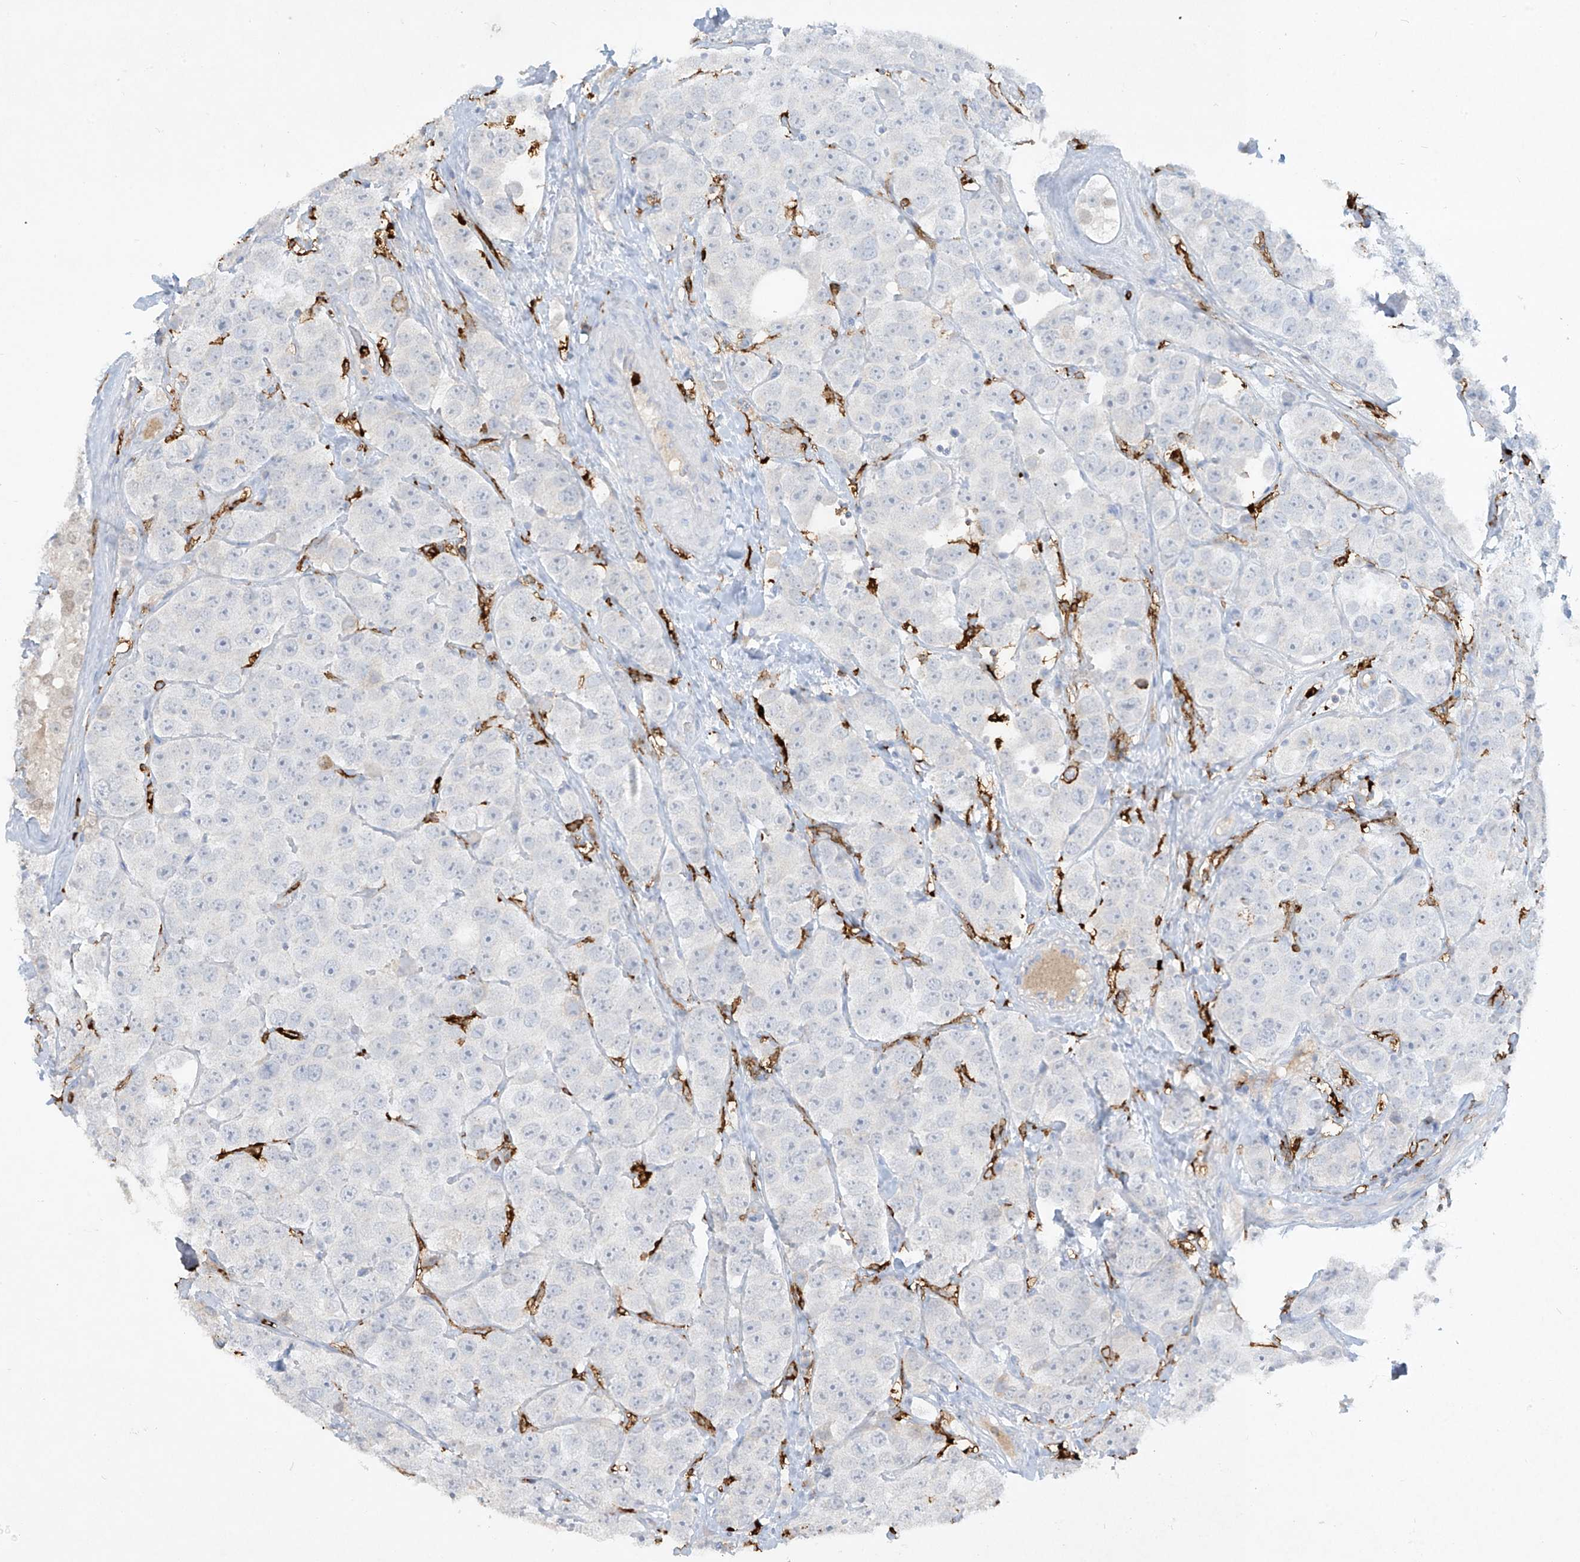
{"staining": {"intensity": "negative", "quantity": "none", "location": "none"}, "tissue": "testis cancer", "cell_type": "Tumor cells", "image_type": "cancer", "snomed": [{"axis": "morphology", "description": "Seminoma, NOS"}, {"axis": "topography", "description": "Testis"}], "caption": "Testis cancer (seminoma) was stained to show a protein in brown. There is no significant positivity in tumor cells.", "gene": "FCGR3A", "patient": {"sex": "male", "age": 28}}